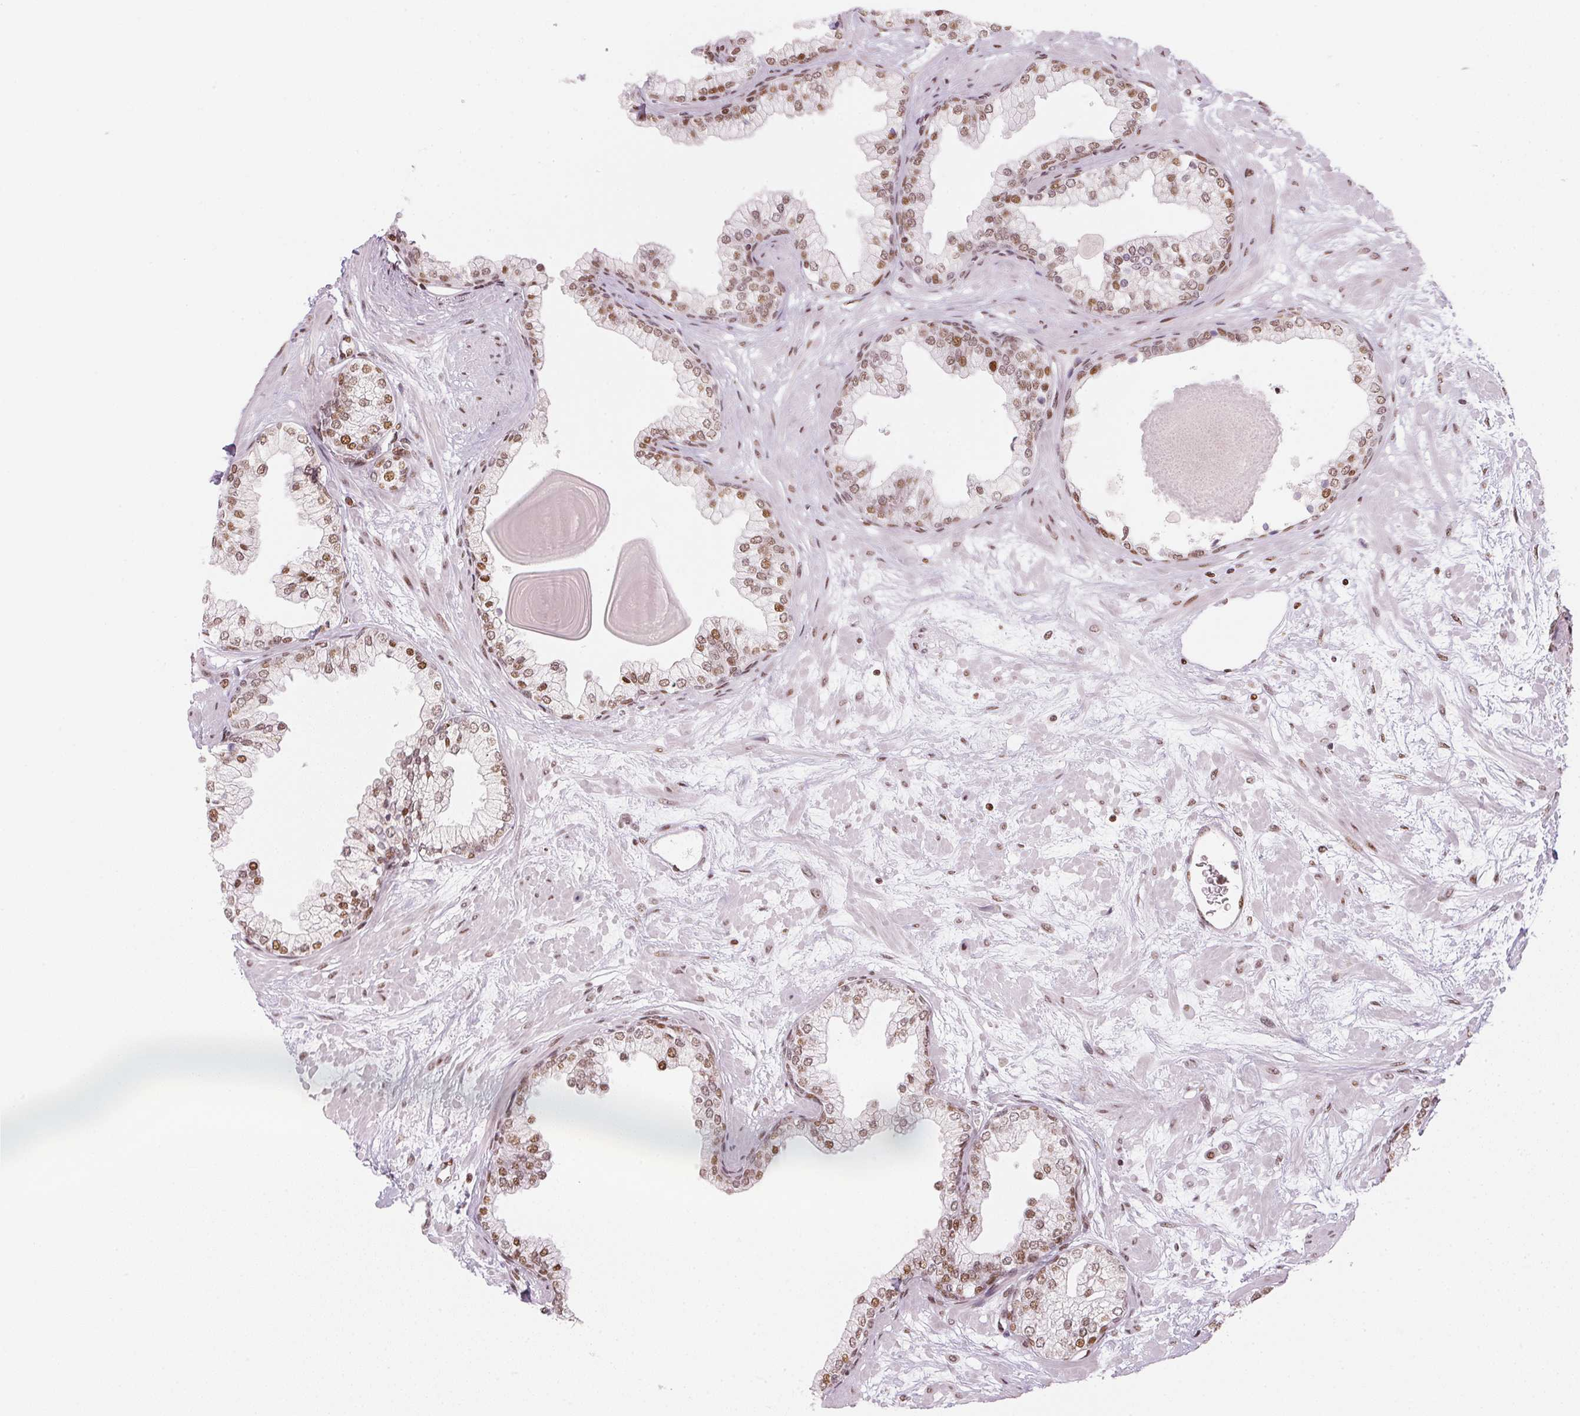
{"staining": {"intensity": "moderate", "quantity": "25%-75%", "location": "nuclear"}, "tissue": "prostate", "cell_type": "Glandular cells", "image_type": "normal", "snomed": [{"axis": "morphology", "description": "Normal tissue, NOS"}, {"axis": "topography", "description": "Prostate"}, {"axis": "topography", "description": "Peripheral nerve tissue"}], "caption": "IHC micrograph of normal prostate: human prostate stained using IHC displays medium levels of moderate protein expression localized specifically in the nuclear of glandular cells, appearing as a nuclear brown color.", "gene": "KAT6A", "patient": {"sex": "male", "age": 61}}